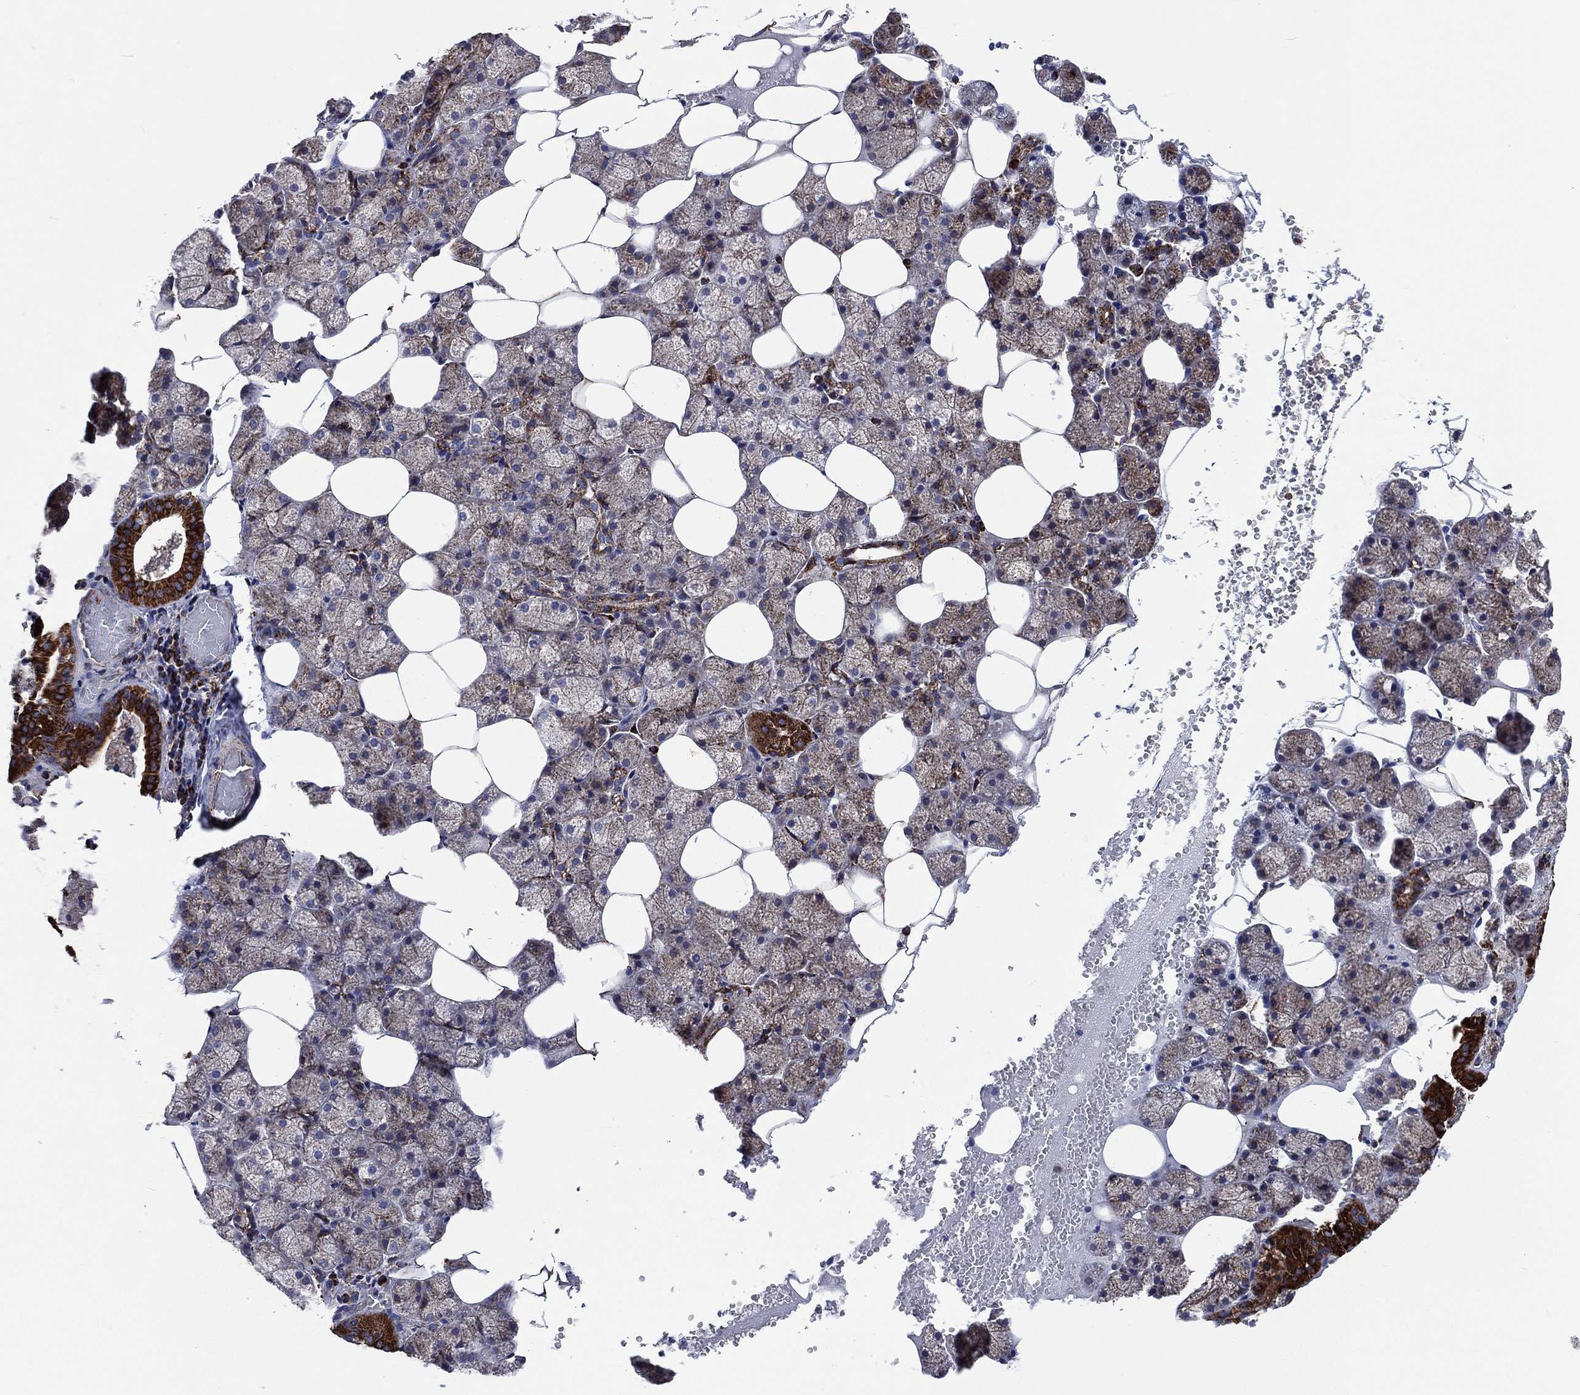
{"staining": {"intensity": "strong", "quantity": "<25%", "location": "cytoplasmic/membranous"}, "tissue": "salivary gland", "cell_type": "Glandular cells", "image_type": "normal", "snomed": [{"axis": "morphology", "description": "Normal tissue, NOS"}, {"axis": "topography", "description": "Salivary gland"}], "caption": "Salivary gland stained for a protein (brown) reveals strong cytoplasmic/membranous positive staining in about <25% of glandular cells.", "gene": "ANKRD37", "patient": {"sex": "male", "age": 38}}